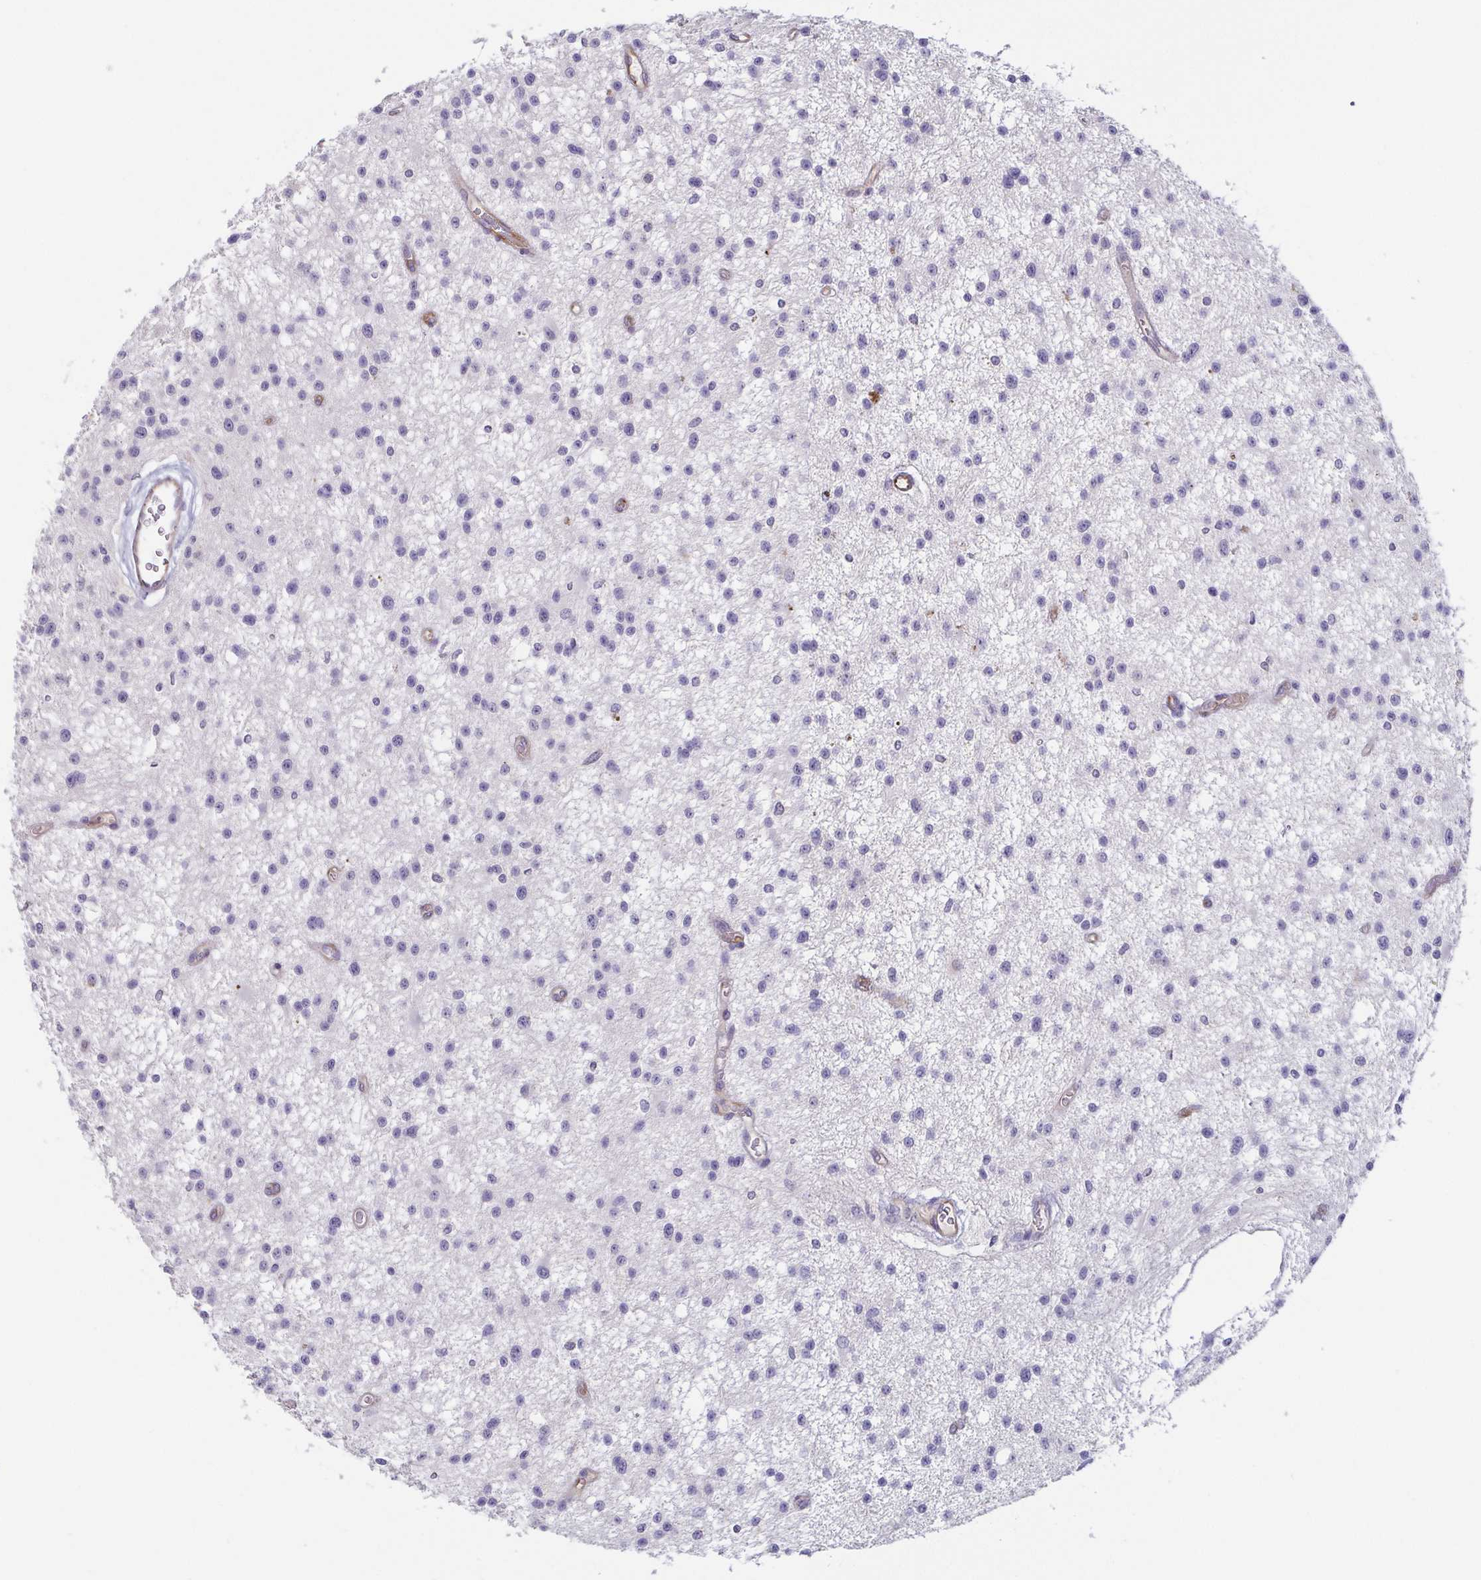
{"staining": {"intensity": "negative", "quantity": "none", "location": "none"}, "tissue": "glioma", "cell_type": "Tumor cells", "image_type": "cancer", "snomed": [{"axis": "morphology", "description": "Glioma, malignant, Low grade"}, {"axis": "topography", "description": "Brain"}], "caption": "This is a histopathology image of IHC staining of glioma, which shows no expression in tumor cells. (Brightfield microscopy of DAB (3,3'-diaminobenzidine) immunohistochemistry at high magnification).", "gene": "COL17A1", "patient": {"sex": "male", "age": 43}}